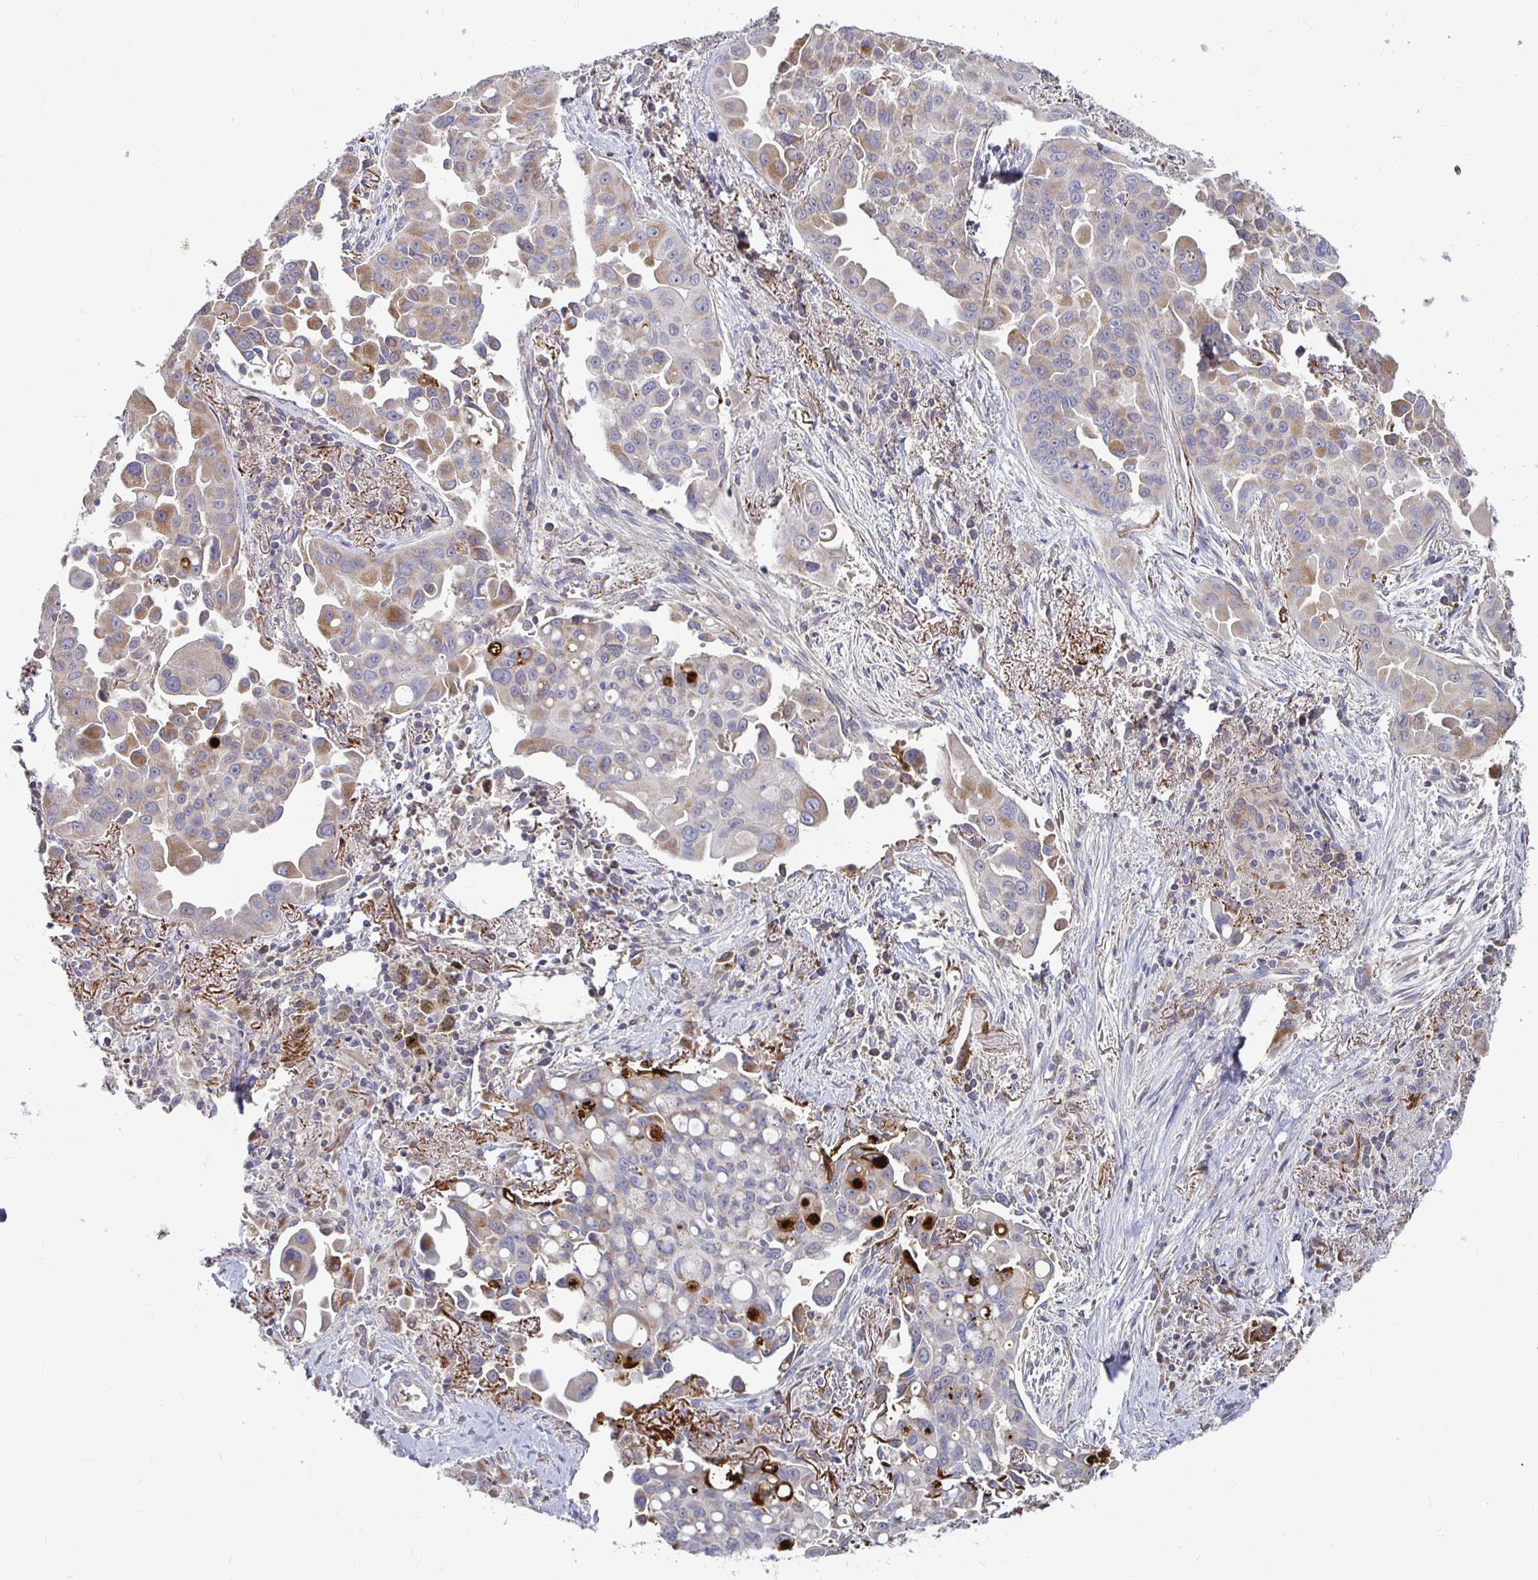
{"staining": {"intensity": "moderate", "quantity": "<25%", "location": "cytoplasmic/membranous"}, "tissue": "lung cancer", "cell_type": "Tumor cells", "image_type": "cancer", "snomed": [{"axis": "morphology", "description": "Adenocarcinoma, NOS"}, {"axis": "topography", "description": "Lung"}], "caption": "This micrograph reveals IHC staining of lung cancer, with low moderate cytoplasmic/membranous staining in about <25% of tumor cells.", "gene": "RNF144B", "patient": {"sex": "male", "age": 68}}